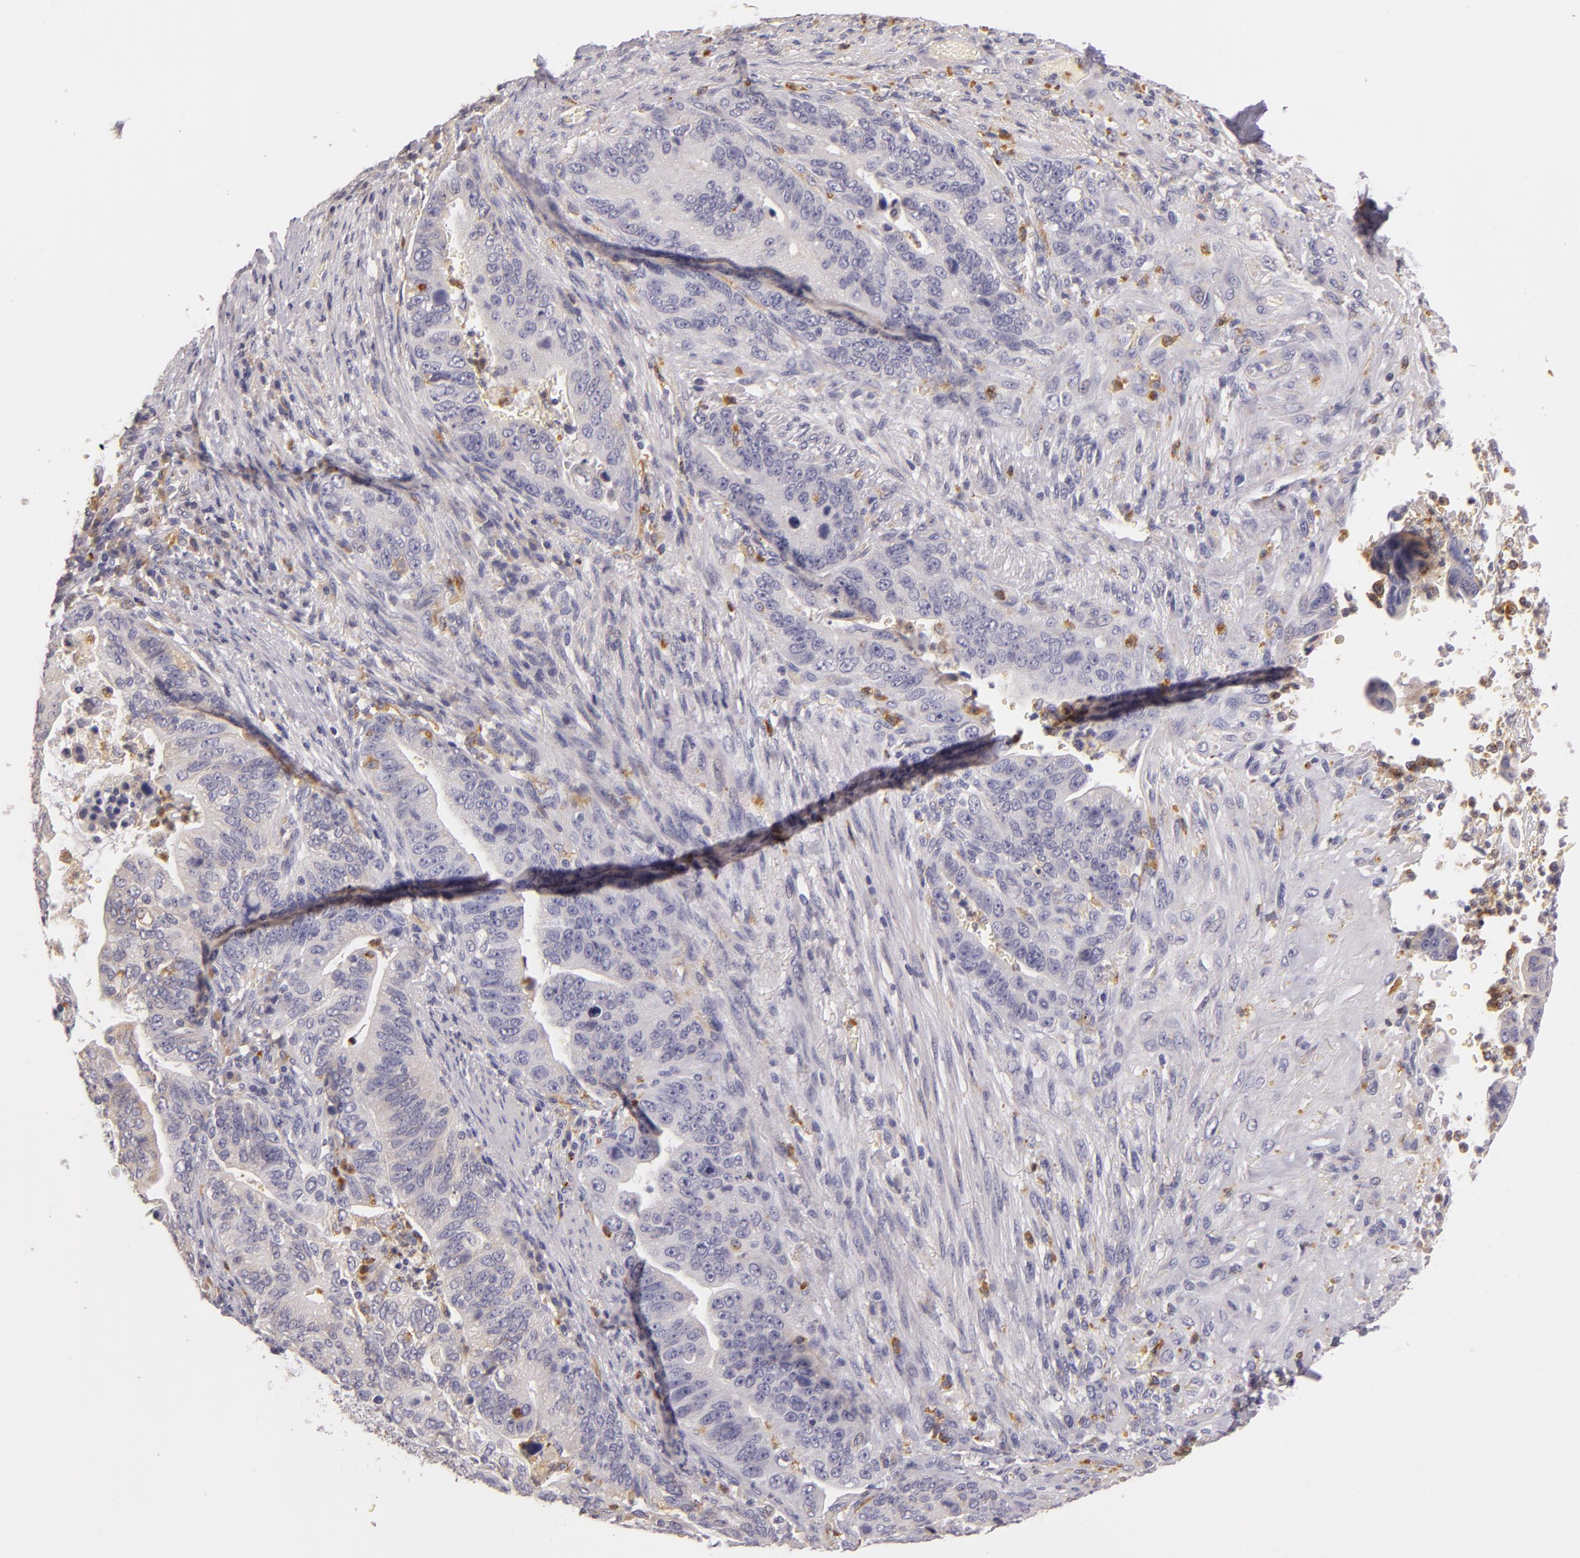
{"staining": {"intensity": "moderate", "quantity": "<25%", "location": "cytoplasmic/membranous"}, "tissue": "stomach cancer", "cell_type": "Tumor cells", "image_type": "cancer", "snomed": [{"axis": "morphology", "description": "Adenocarcinoma, NOS"}, {"axis": "topography", "description": "Stomach, upper"}], "caption": "An image showing moderate cytoplasmic/membranous positivity in approximately <25% of tumor cells in stomach cancer (adenocarcinoma), as visualized by brown immunohistochemical staining.", "gene": "TLR8", "patient": {"sex": "female", "age": 50}}